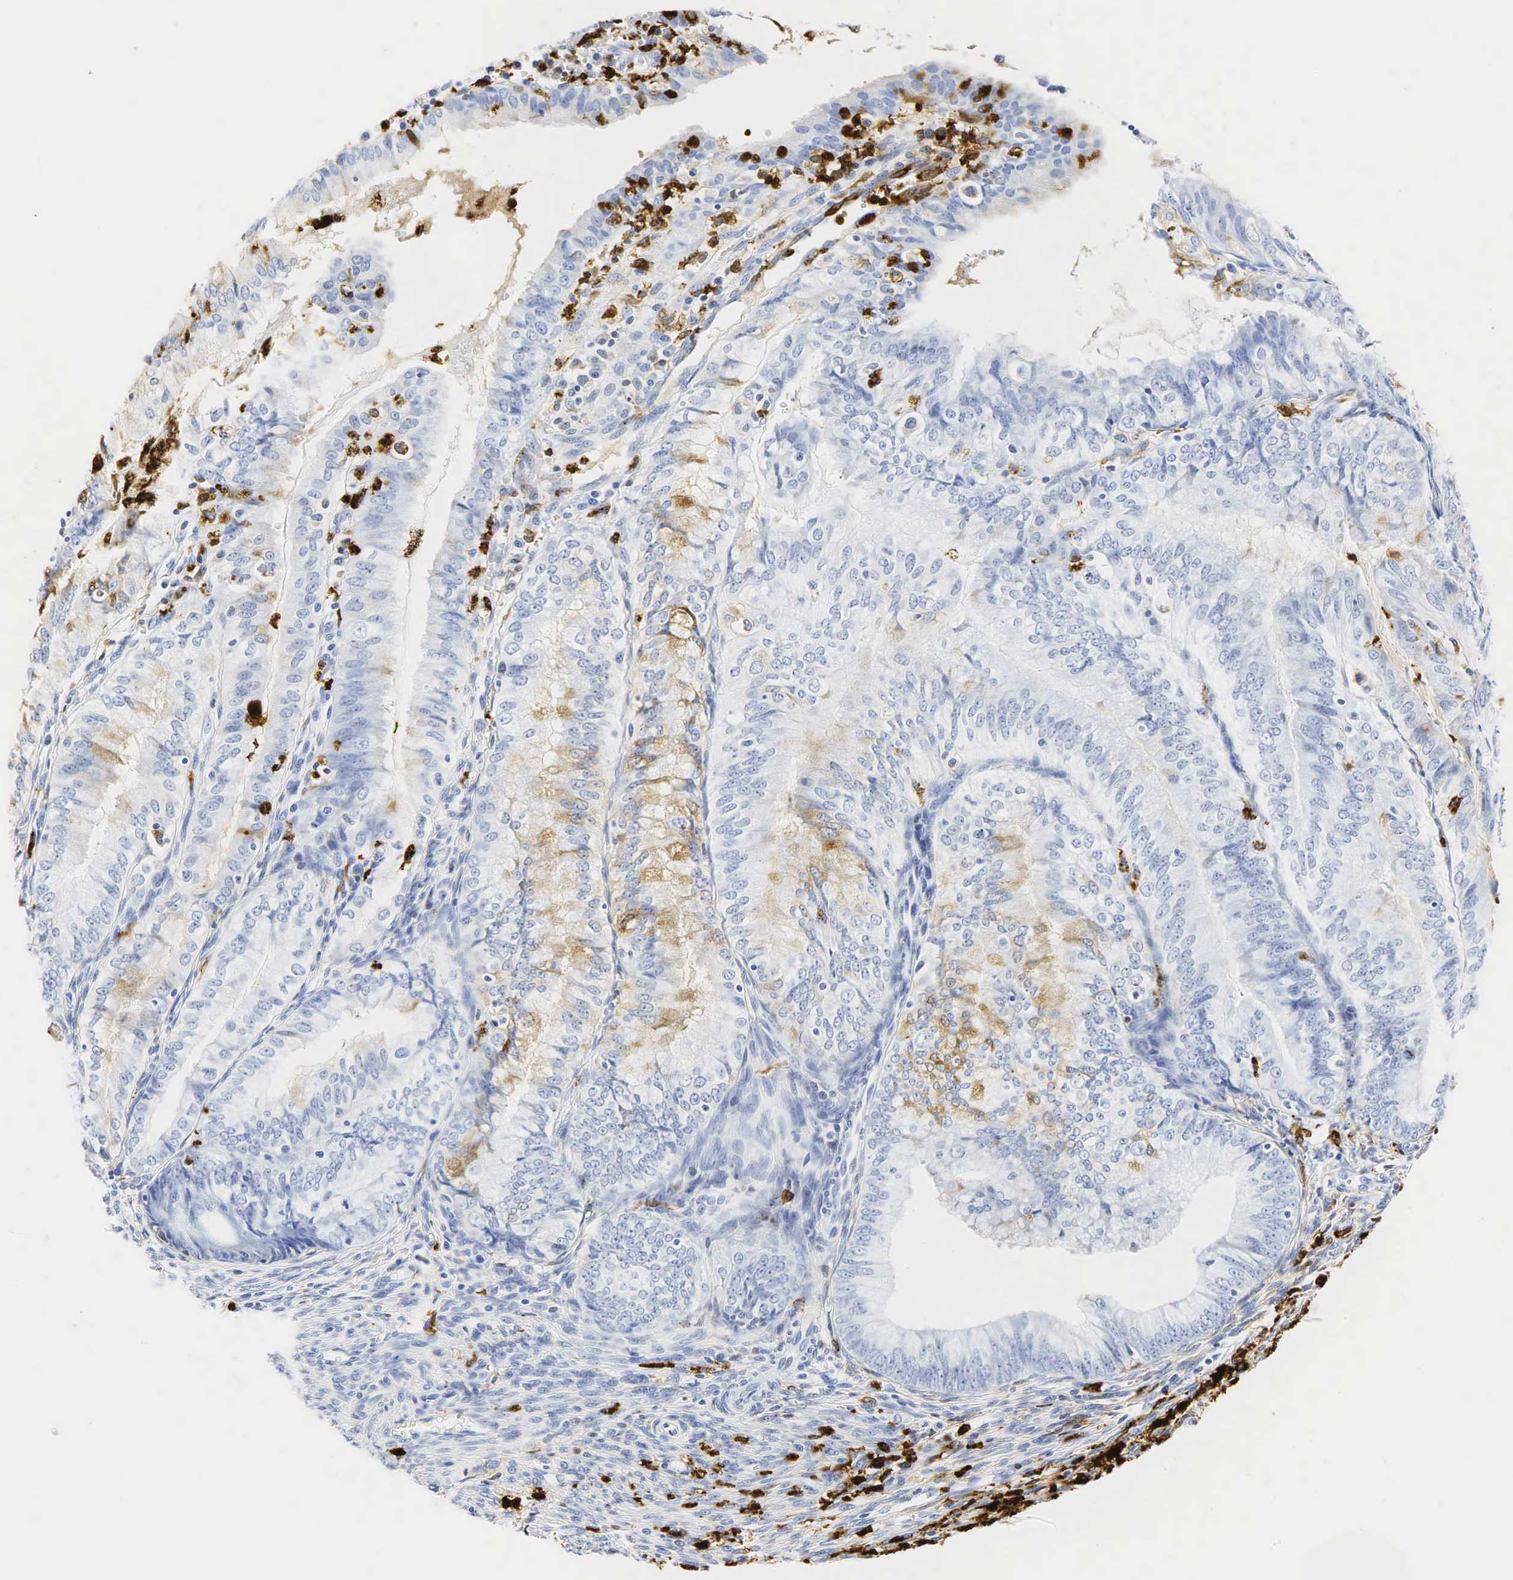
{"staining": {"intensity": "weak", "quantity": "<25%", "location": "cytoplasmic/membranous"}, "tissue": "endometrial cancer", "cell_type": "Tumor cells", "image_type": "cancer", "snomed": [{"axis": "morphology", "description": "Adenocarcinoma, NOS"}, {"axis": "topography", "description": "Endometrium"}], "caption": "DAB (3,3'-diaminobenzidine) immunohistochemical staining of adenocarcinoma (endometrial) shows no significant staining in tumor cells.", "gene": "LYZ", "patient": {"sex": "female", "age": 66}}